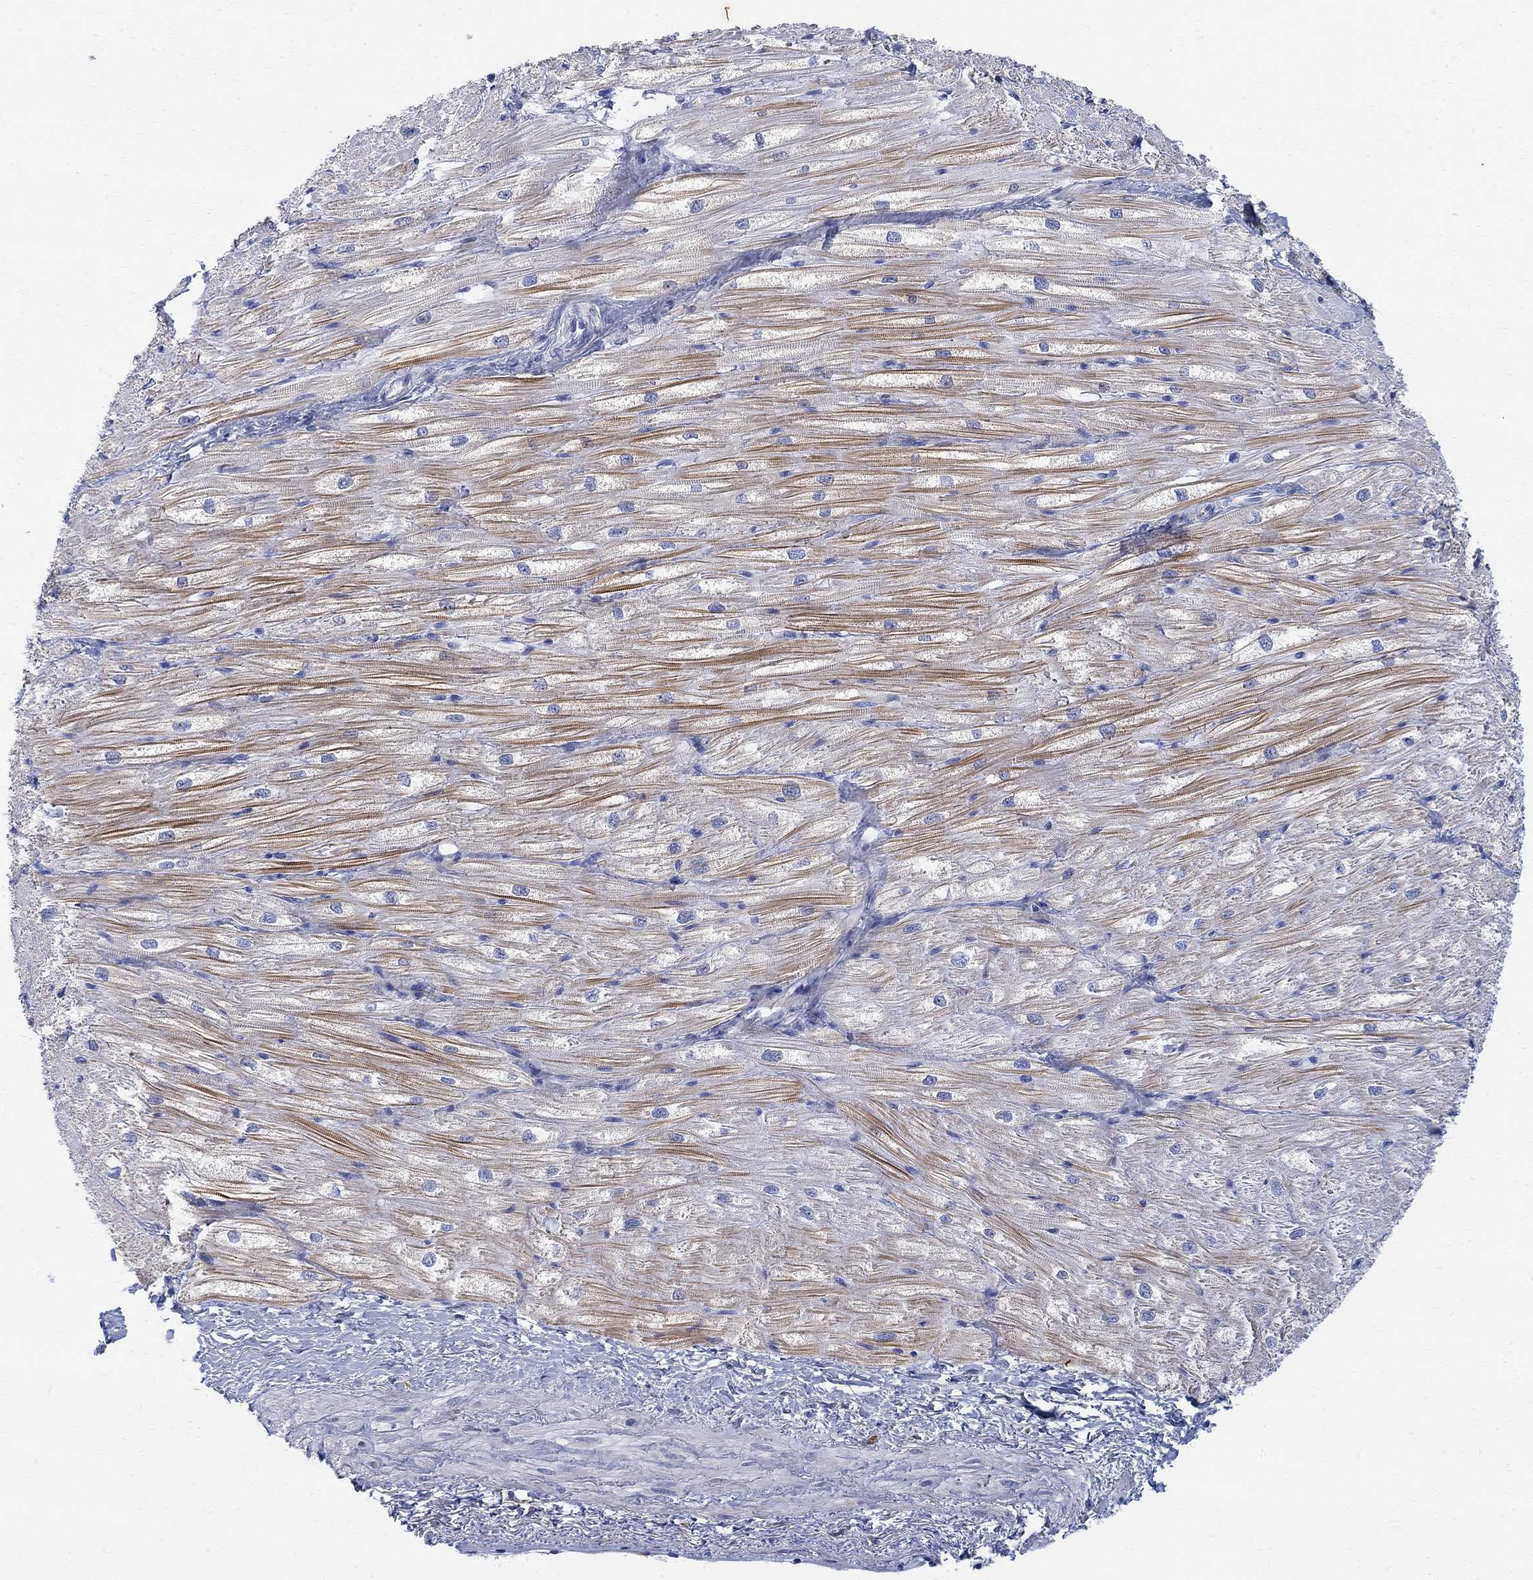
{"staining": {"intensity": "moderate", "quantity": "25%-75%", "location": "cytoplasmic/membranous"}, "tissue": "heart muscle", "cell_type": "Cardiomyocytes", "image_type": "normal", "snomed": [{"axis": "morphology", "description": "Normal tissue, NOS"}, {"axis": "topography", "description": "Heart"}], "caption": "Heart muscle stained with a brown dye demonstrates moderate cytoplasmic/membranous positive expression in about 25%-75% of cardiomyocytes.", "gene": "FNDC5", "patient": {"sex": "male", "age": 57}}